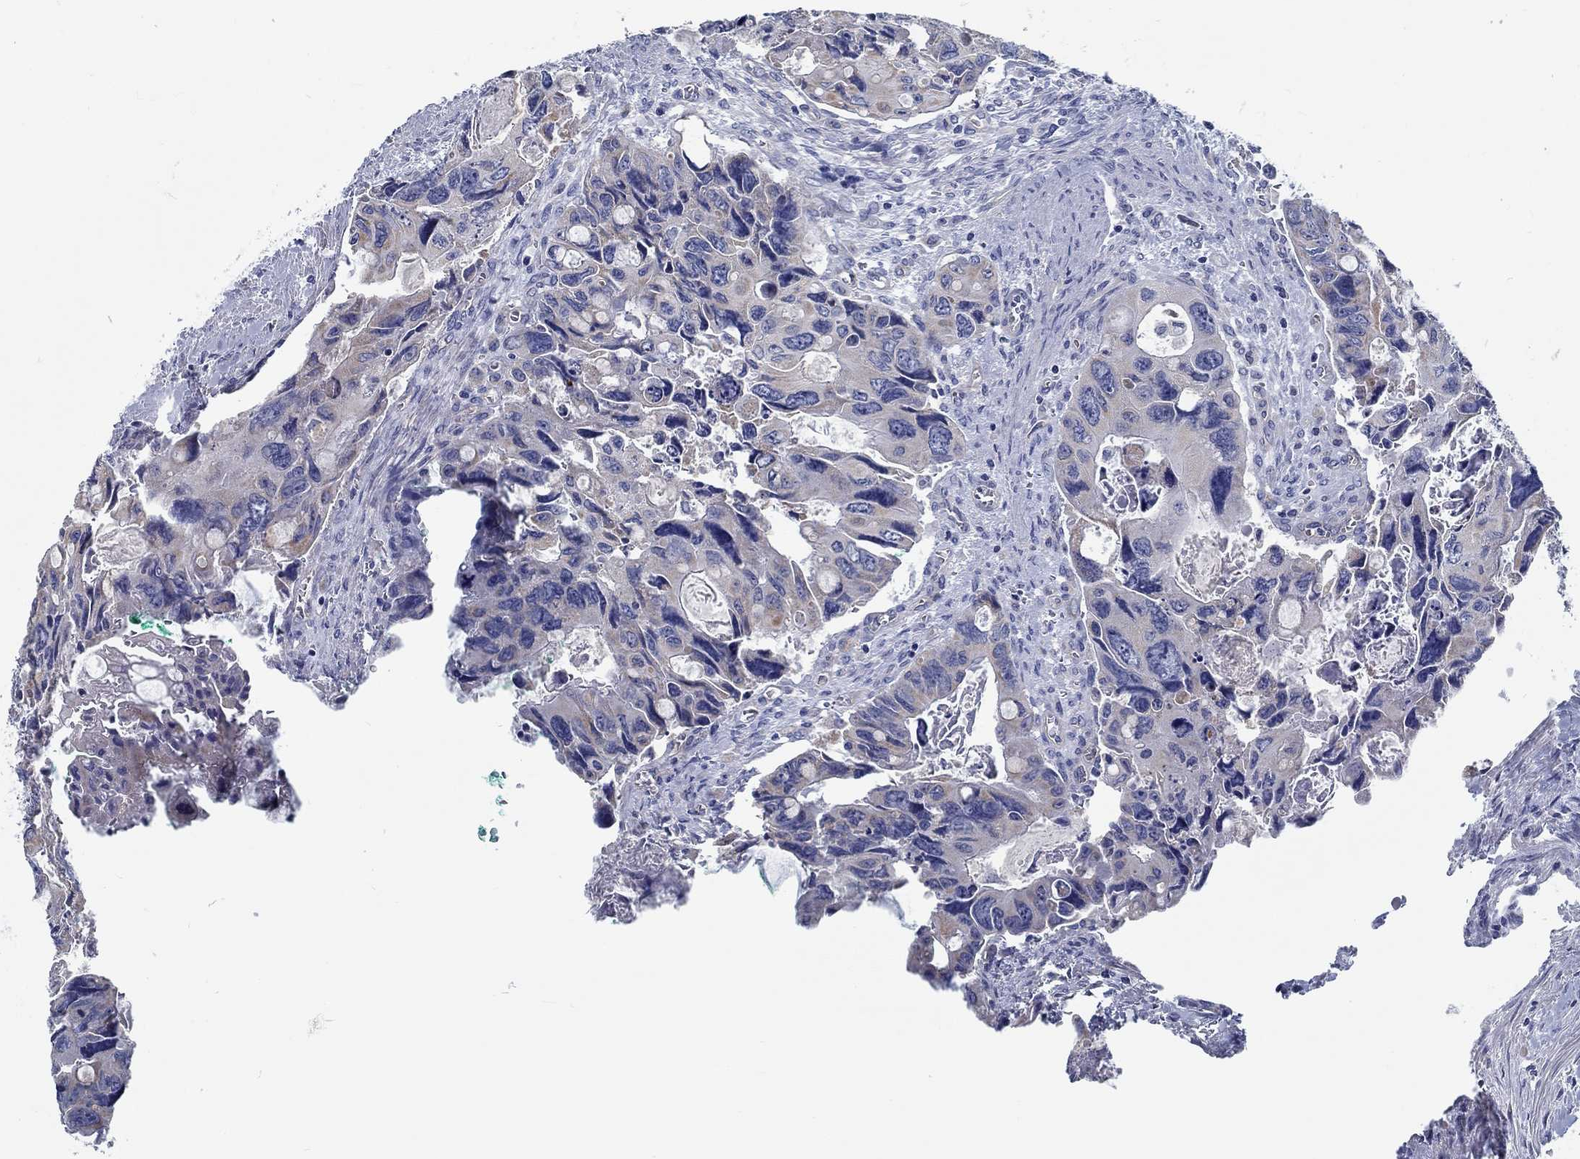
{"staining": {"intensity": "weak", "quantity": "<25%", "location": "cytoplasmic/membranous"}, "tissue": "colorectal cancer", "cell_type": "Tumor cells", "image_type": "cancer", "snomed": [{"axis": "morphology", "description": "Adenocarcinoma, NOS"}, {"axis": "topography", "description": "Rectum"}], "caption": "Human colorectal adenocarcinoma stained for a protein using IHC shows no expression in tumor cells.", "gene": "MYBPC1", "patient": {"sex": "male", "age": 62}}